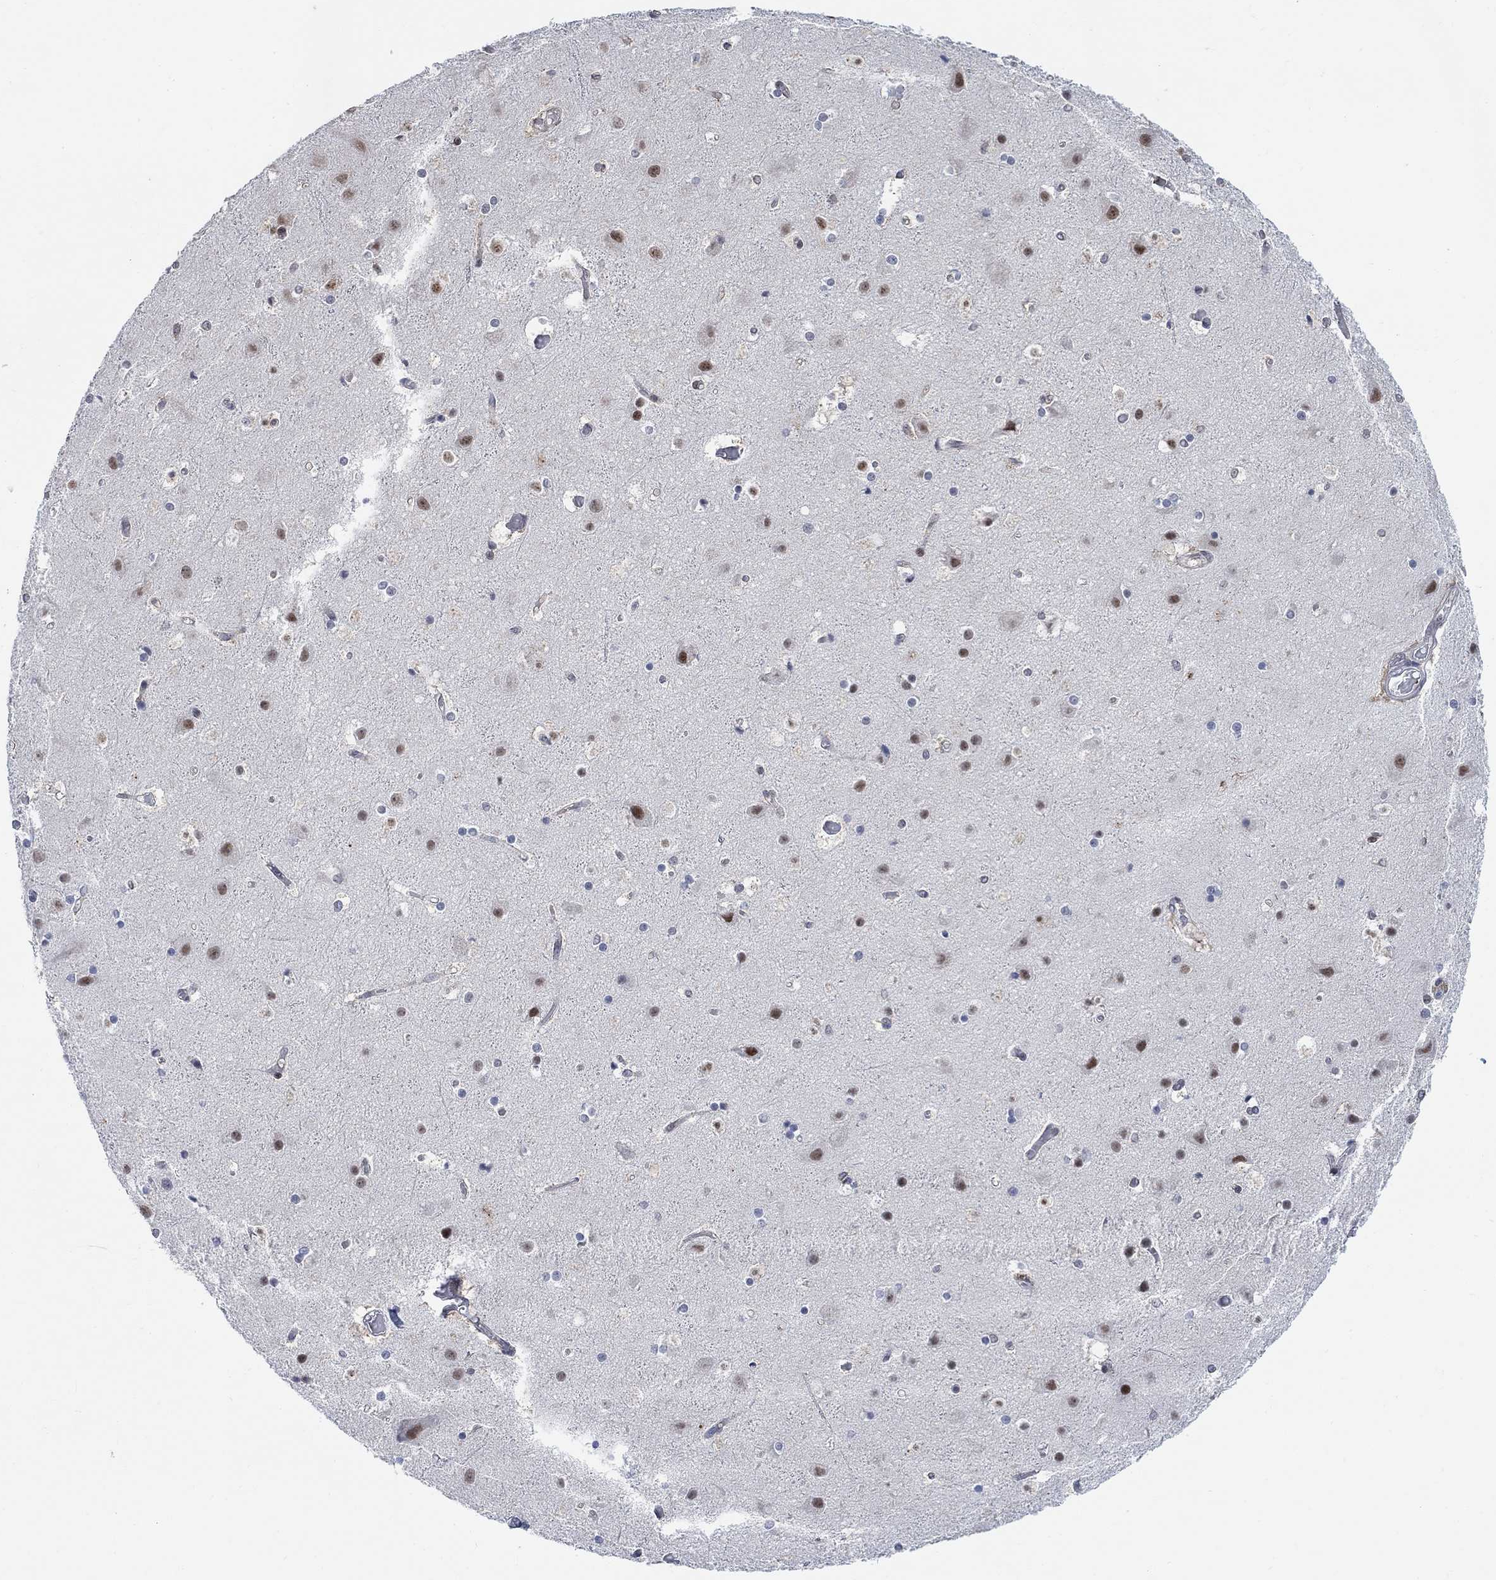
{"staining": {"intensity": "negative", "quantity": "none", "location": "none"}, "tissue": "cerebral cortex", "cell_type": "Endothelial cells", "image_type": "normal", "snomed": [{"axis": "morphology", "description": "Normal tissue, NOS"}, {"axis": "topography", "description": "Cerebral cortex"}], "caption": "Histopathology image shows no significant protein positivity in endothelial cells of normal cerebral cortex.", "gene": "PWWP2B", "patient": {"sex": "female", "age": 52}}